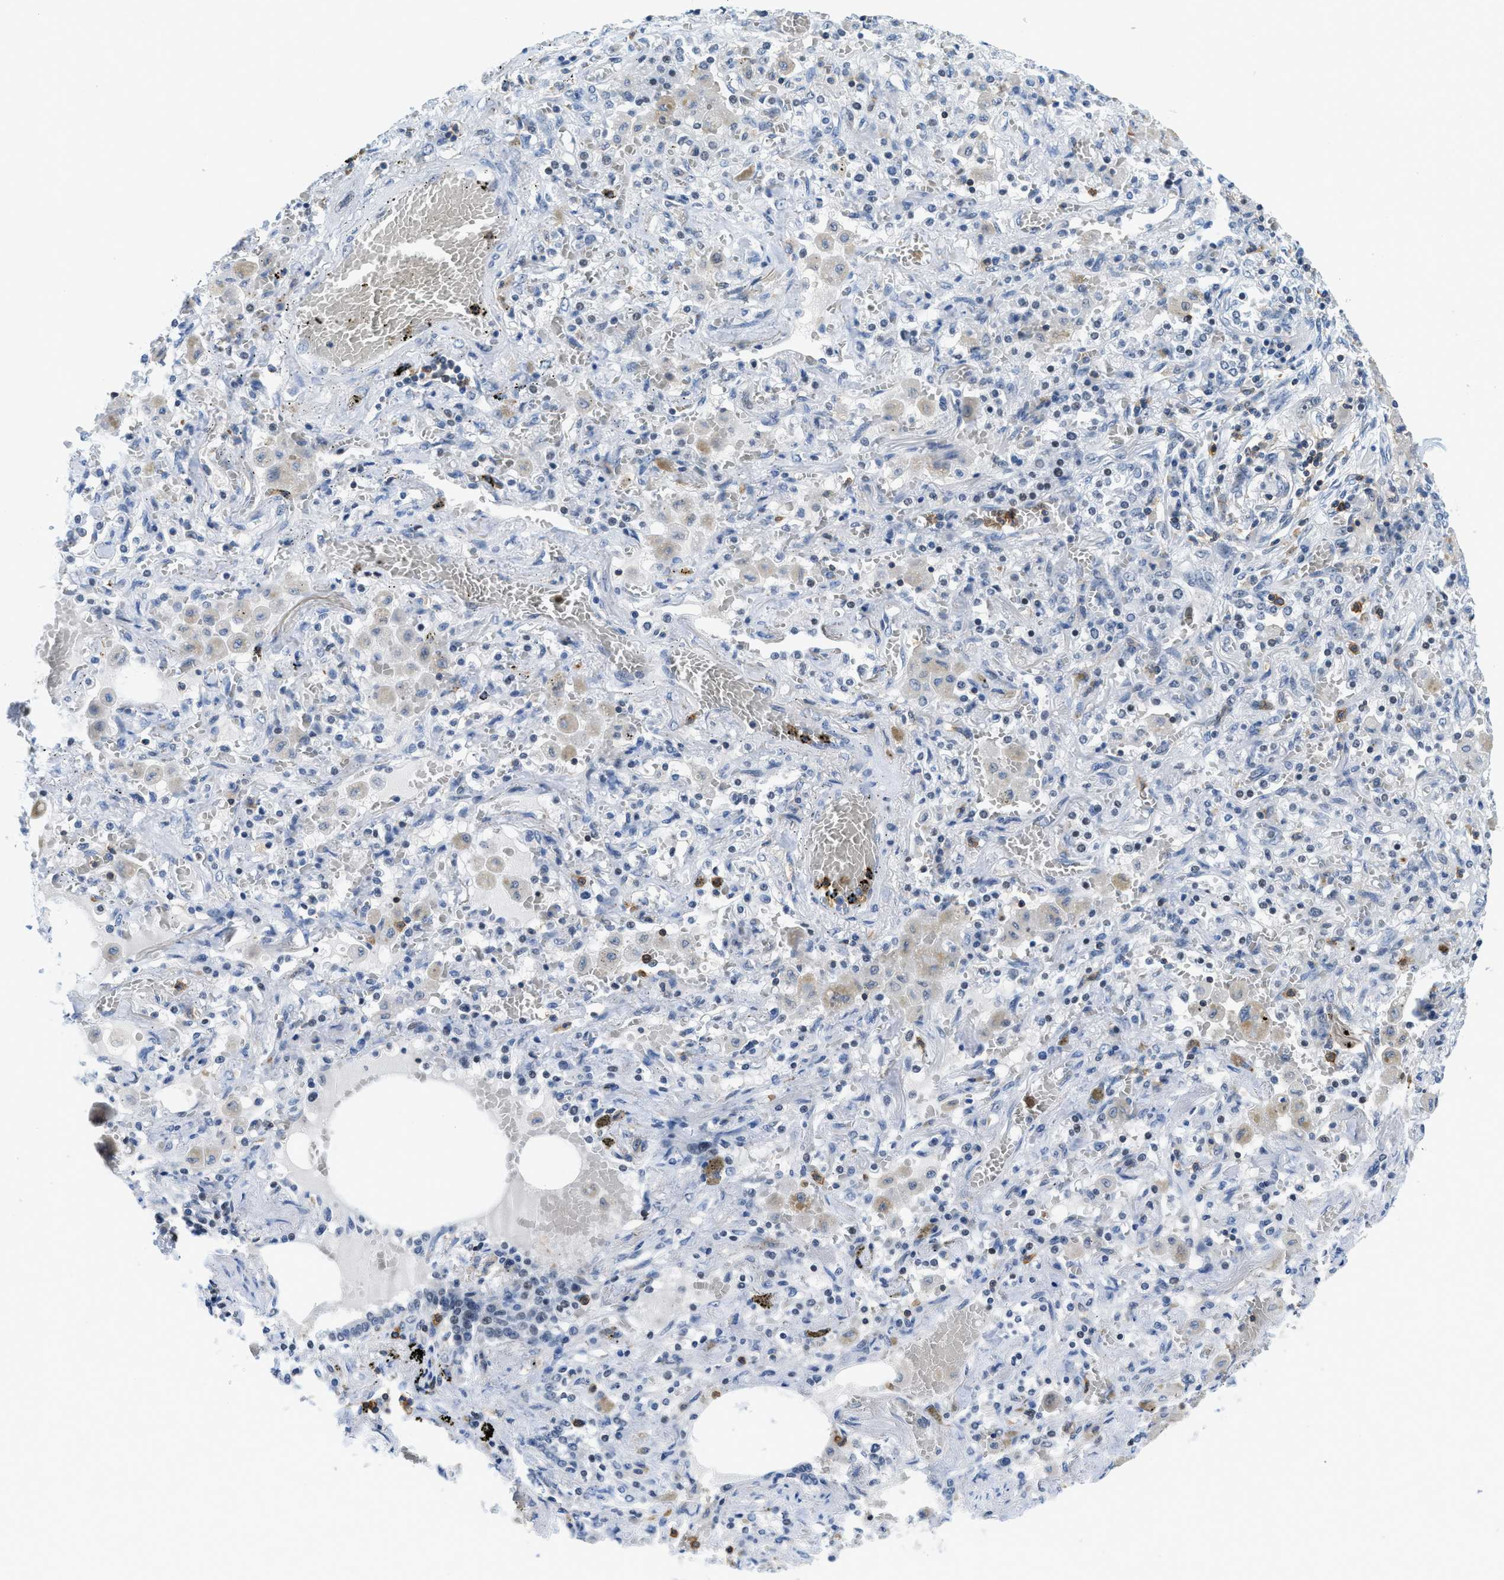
{"staining": {"intensity": "negative", "quantity": "none", "location": "none"}, "tissue": "lung cancer", "cell_type": "Tumor cells", "image_type": "cancer", "snomed": [{"axis": "morphology", "description": "Squamous cell carcinoma, NOS"}, {"axis": "topography", "description": "Lung"}], "caption": "The micrograph exhibits no staining of tumor cells in lung squamous cell carcinoma.", "gene": "FAM151A", "patient": {"sex": "female", "age": 47}}